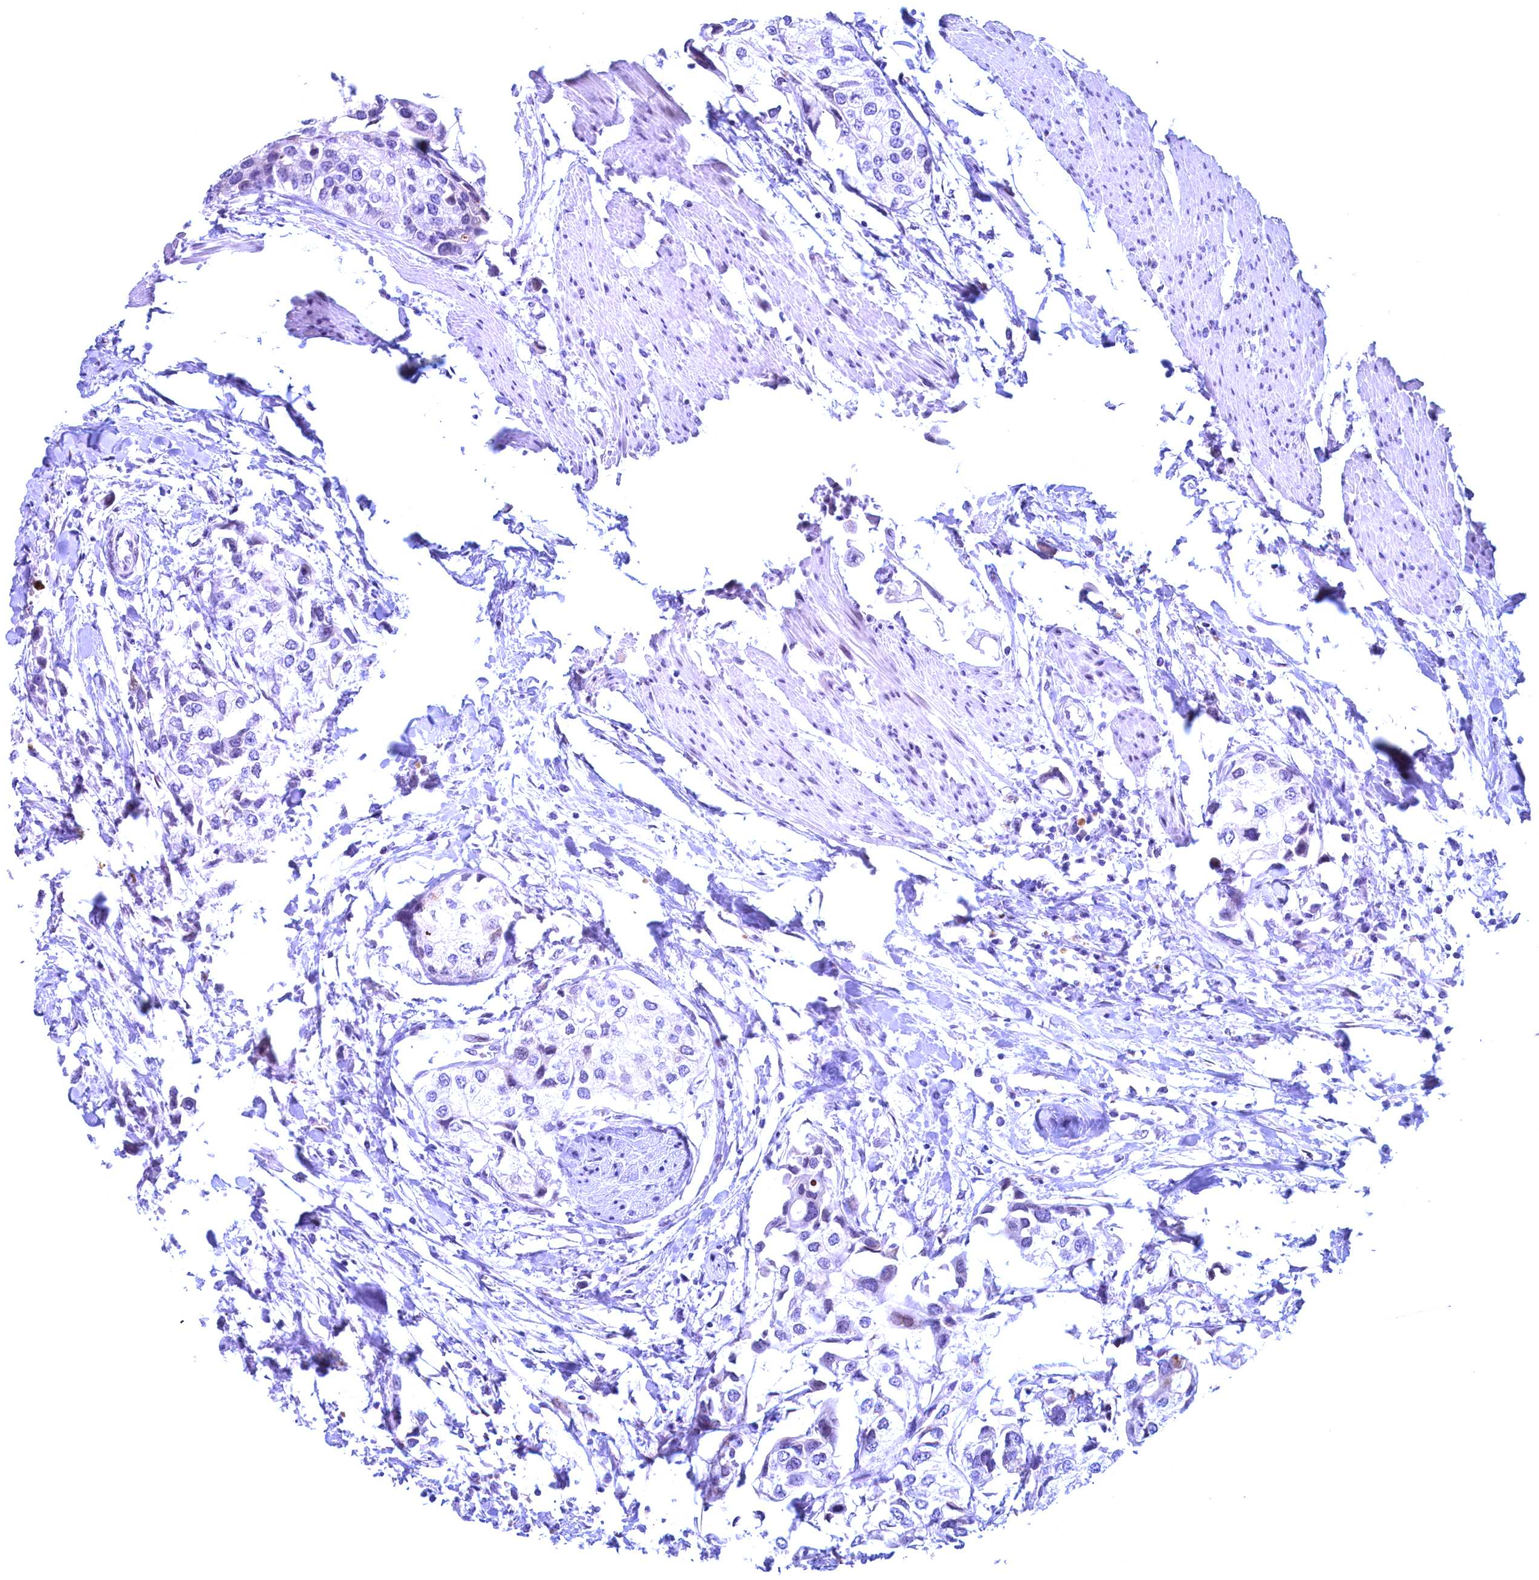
{"staining": {"intensity": "negative", "quantity": "none", "location": "none"}, "tissue": "urothelial cancer", "cell_type": "Tumor cells", "image_type": "cancer", "snomed": [{"axis": "morphology", "description": "Urothelial carcinoma, High grade"}, {"axis": "topography", "description": "Urinary bladder"}], "caption": "A high-resolution micrograph shows immunohistochemistry staining of urothelial cancer, which reveals no significant expression in tumor cells.", "gene": "GPSM1", "patient": {"sex": "male", "age": 64}}